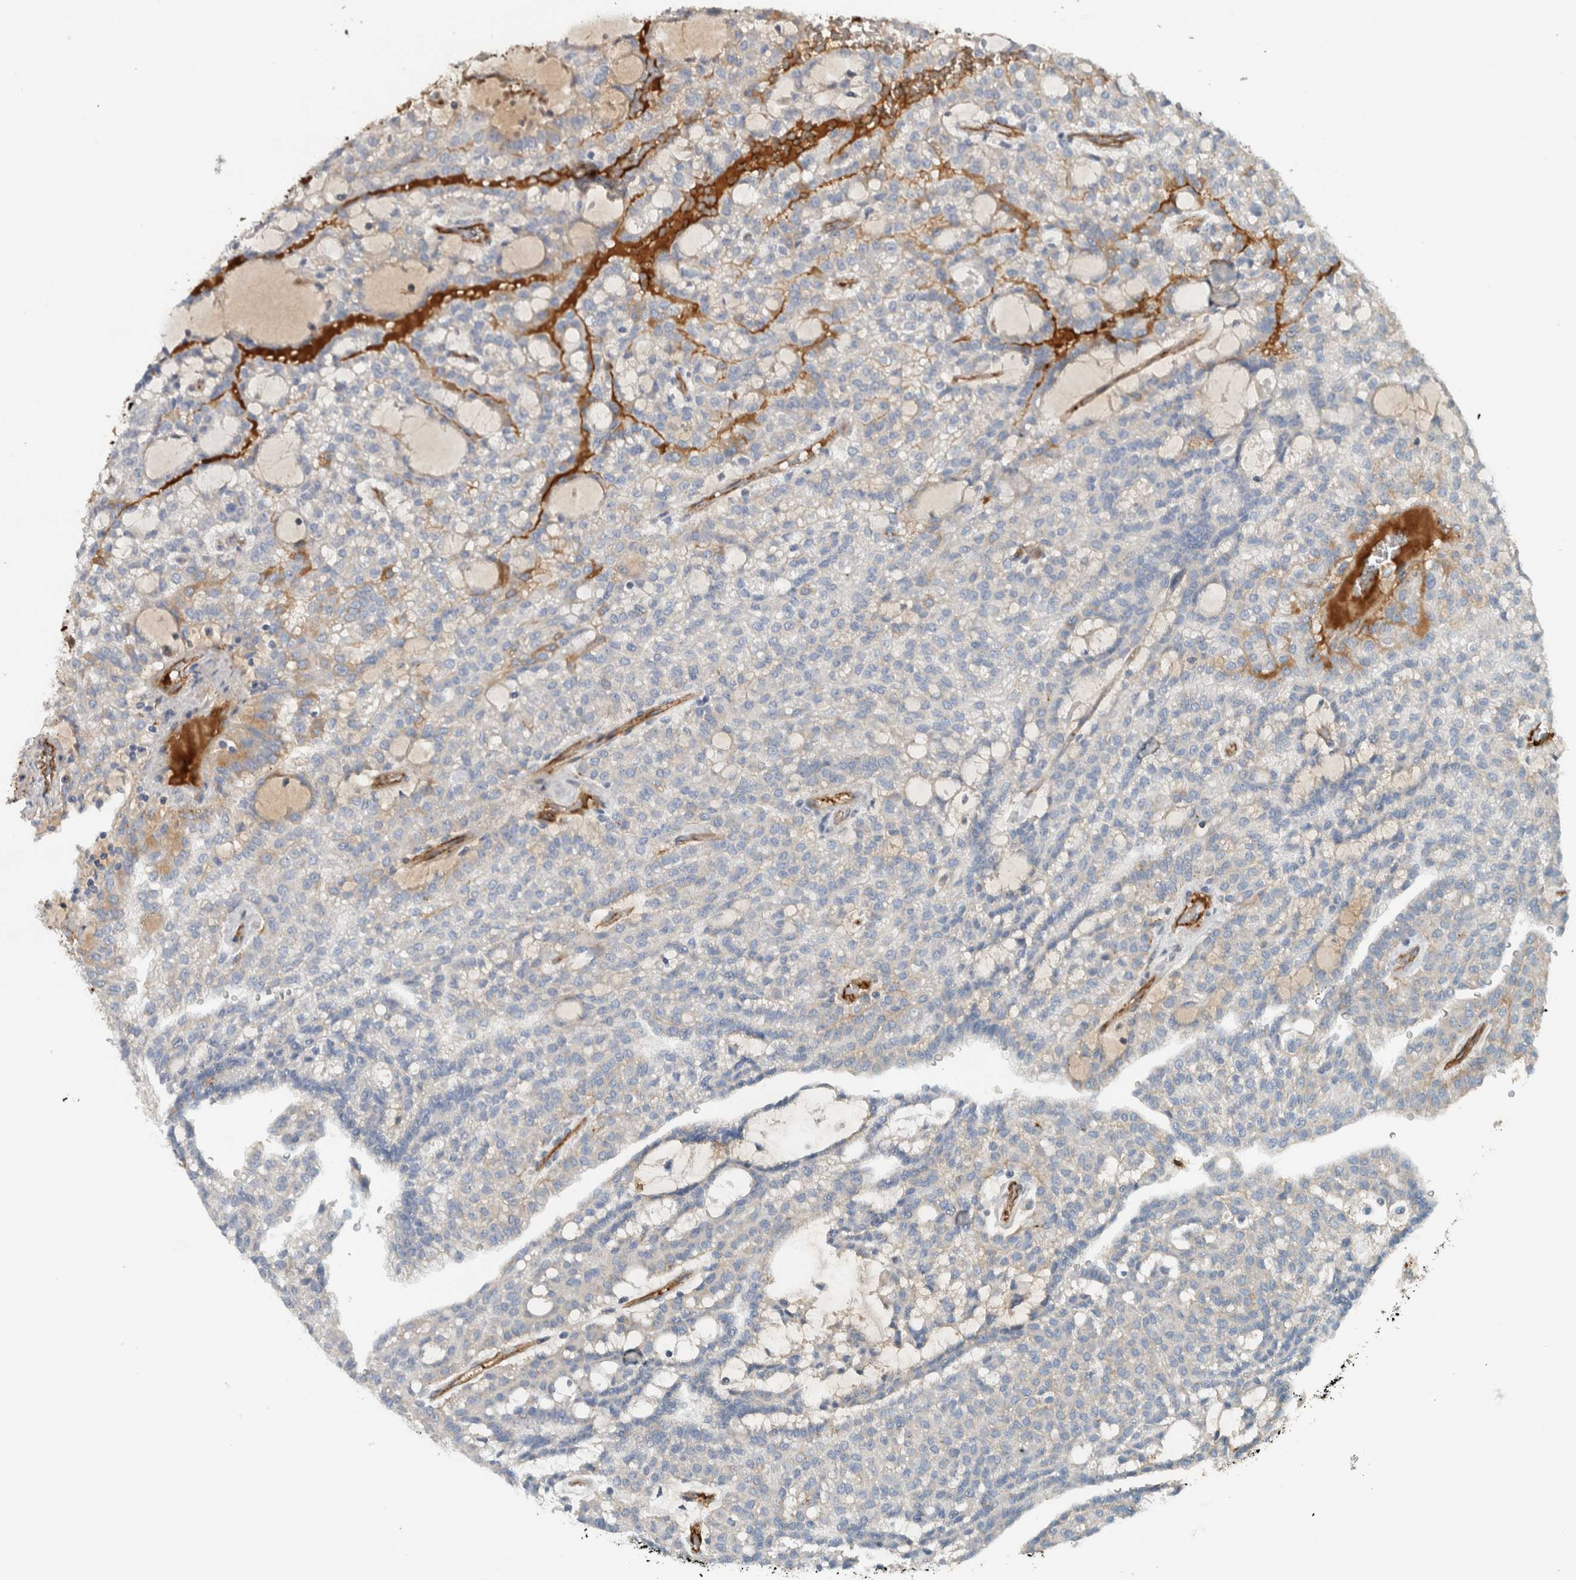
{"staining": {"intensity": "weak", "quantity": "<25%", "location": "cytoplasmic/membranous"}, "tissue": "renal cancer", "cell_type": "Tumor cells", "image_type": "cancer", "snomed": [{"axis": "morphology", "description": "Adenocarcinoma, NOS"}, {"axis": "topography", "description": "Kidney"}], "caption": "The immunohistochemistry (IHC) image has no significant positivity in tumor cells of adenocarcinoma (renal) tissue.", "gene": "FN1", "patient": {"sex": "male", "age": 63}}